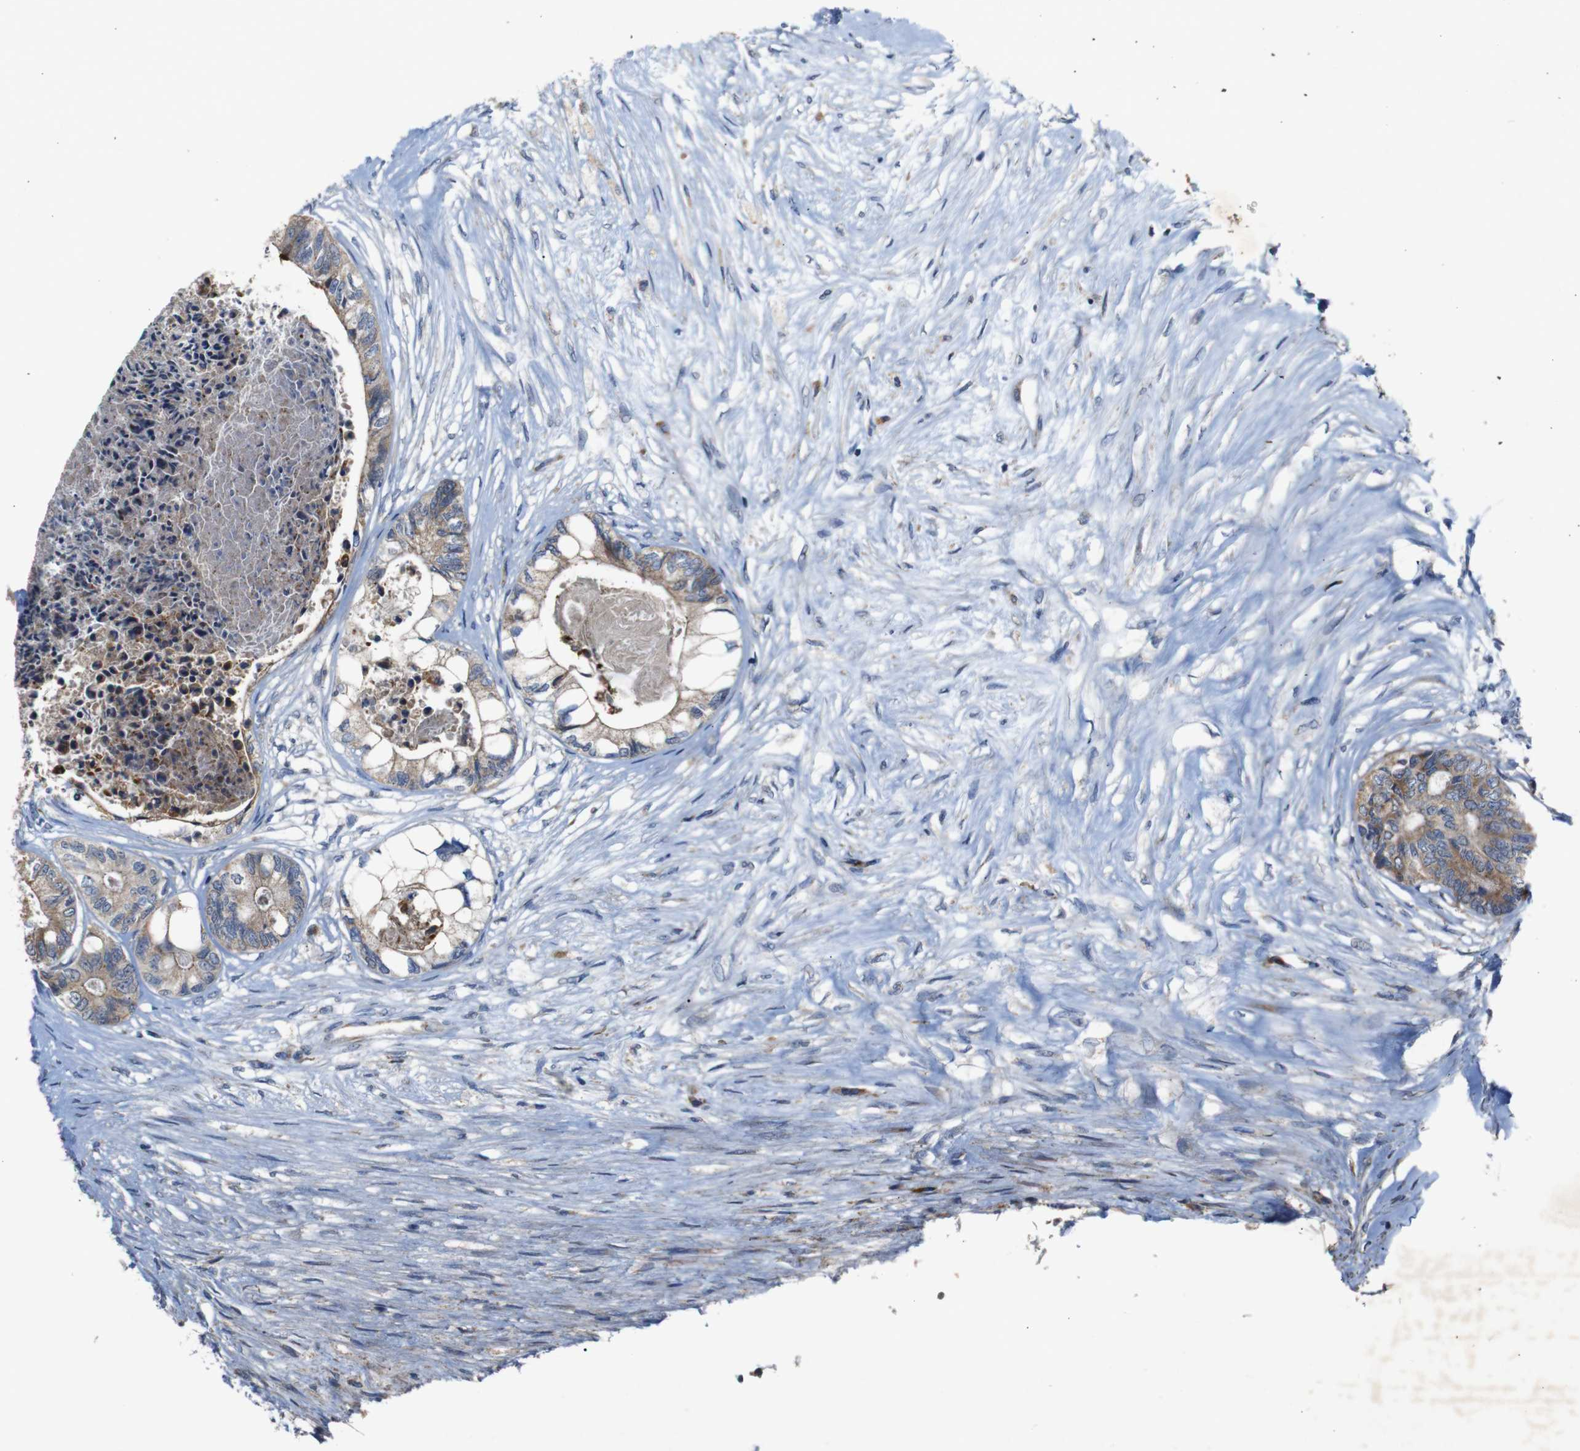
{"staining": {"intensity": "moderate", "quantity": "25%-75%", "location": "cytoplasmic/membranous"}, "tissue": "colorectal cancer", "cell_type": "Tumor cells", "image_type": "cancer", "snomed": [{"axis": "morphology", "description": "Adenocarcinoma, NOS"}, {"axis": "topography", "description": "Rectum"}], "caption": "IHC image of neoplastic tissue: human adenocarcinoma (colorectal) stained using IHC displays medium levels of moderate protein expression localized specifically in the cytoplasmic/membranous of tumor cells, appearing as a cytoplasmic/membranous brown color.", "gene": "CHST10", "patient": {"sex": "male", "age": 63}}